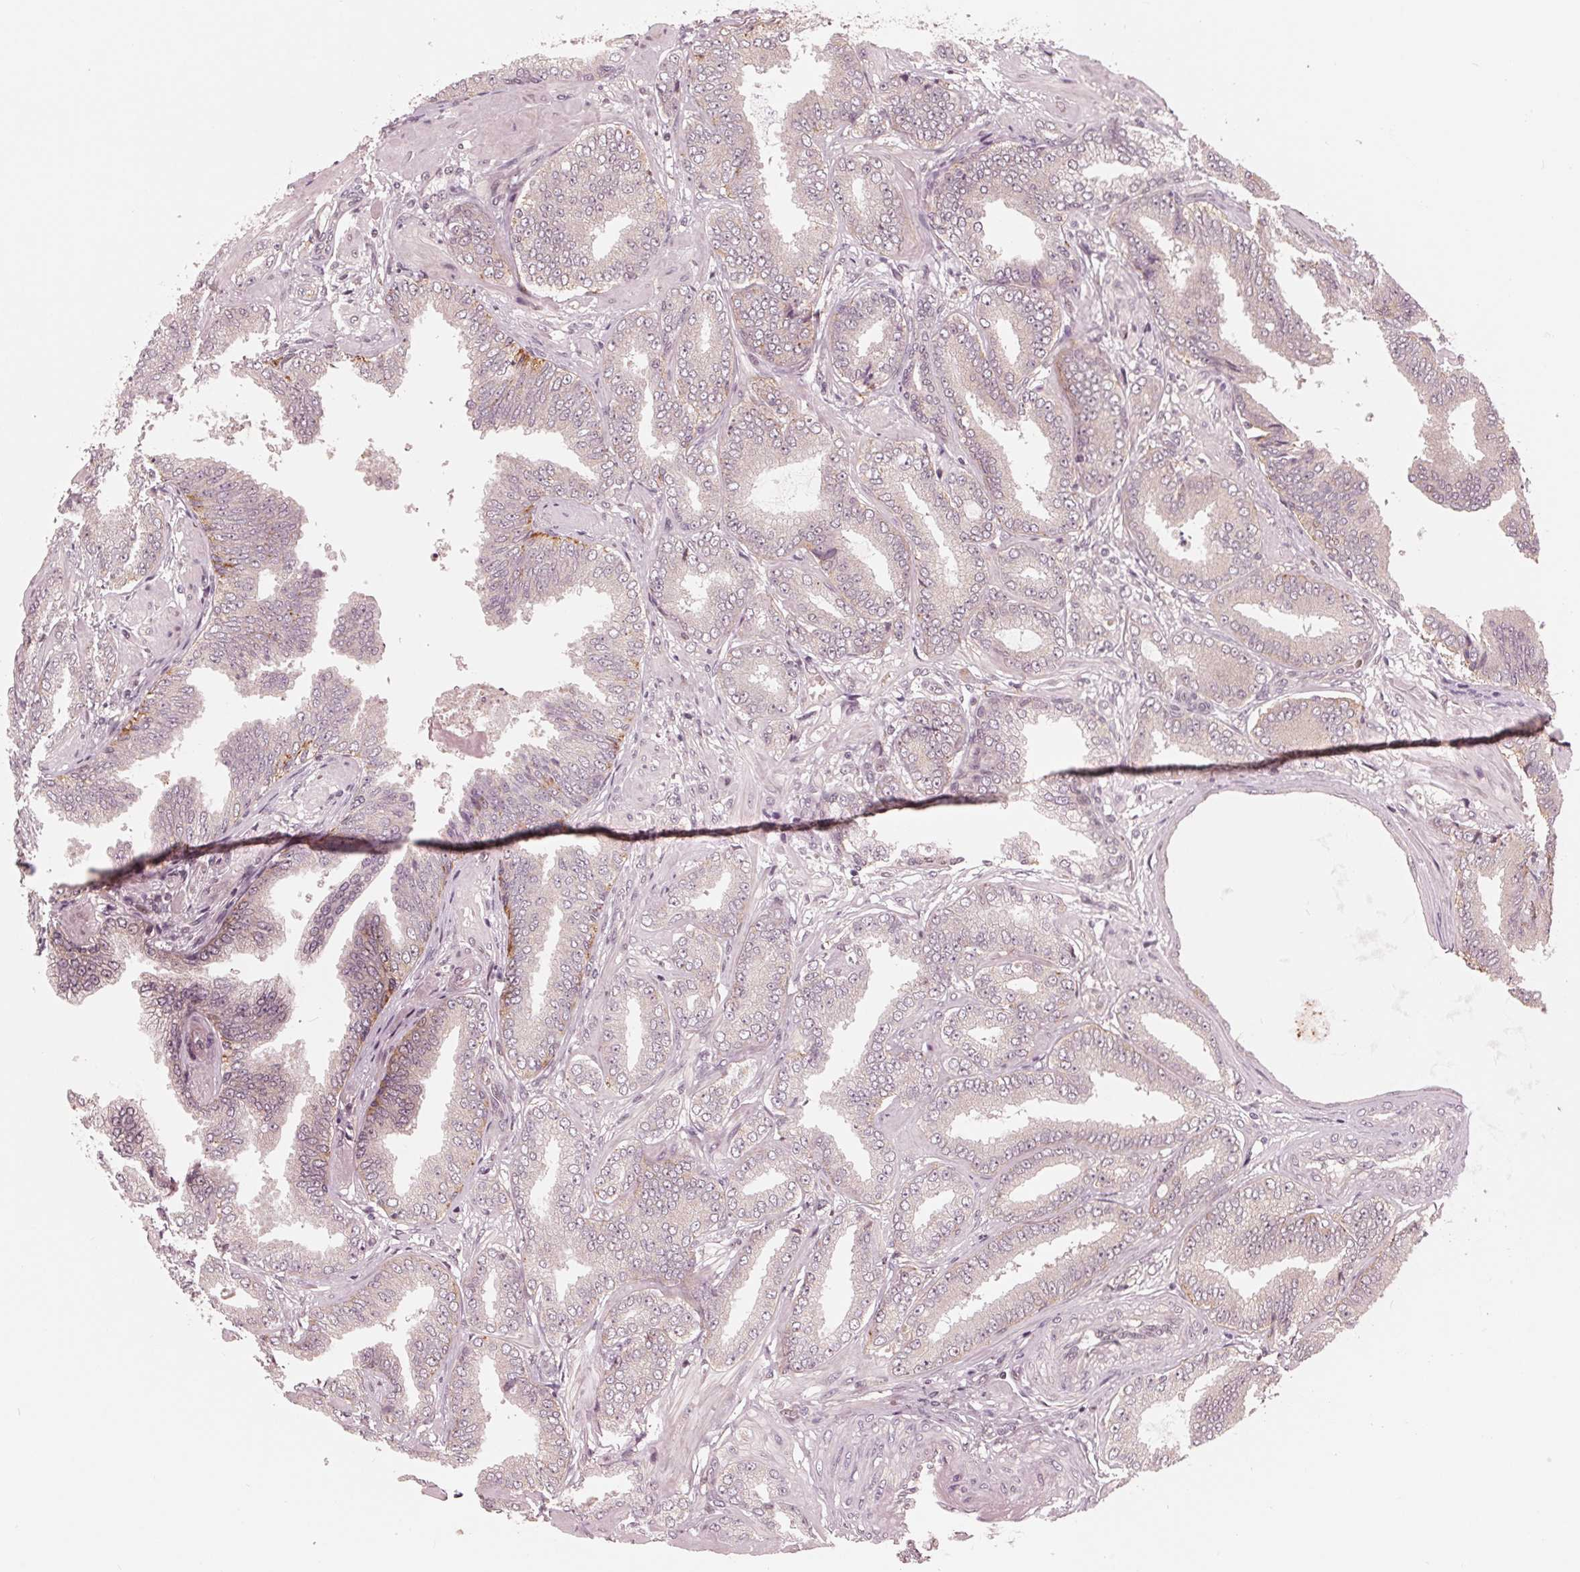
{"staining": {"intensity": "weak", "quantity": "<25%", "location": "cytoplasmic/membranous"}, "tissue": "prostate cancer", "cell_type": "Tumor cells", "image_type": "cancer", "snomed": [{"axis": "morphology", "description": "Adenocarcinoma, Low grade"}, {"axis": "topography", "description": "Prostate"}], "caption": "Immunohistochemistry (IHC) photomicrograph of neoplastic tissue: human adenocarcinoma (low-grade) (prostate) stained with DAB demonstrates no significant protein expression in tumor cells.", "gene": "ZNF471", "patient": {"sex": "male", "age": 55}}